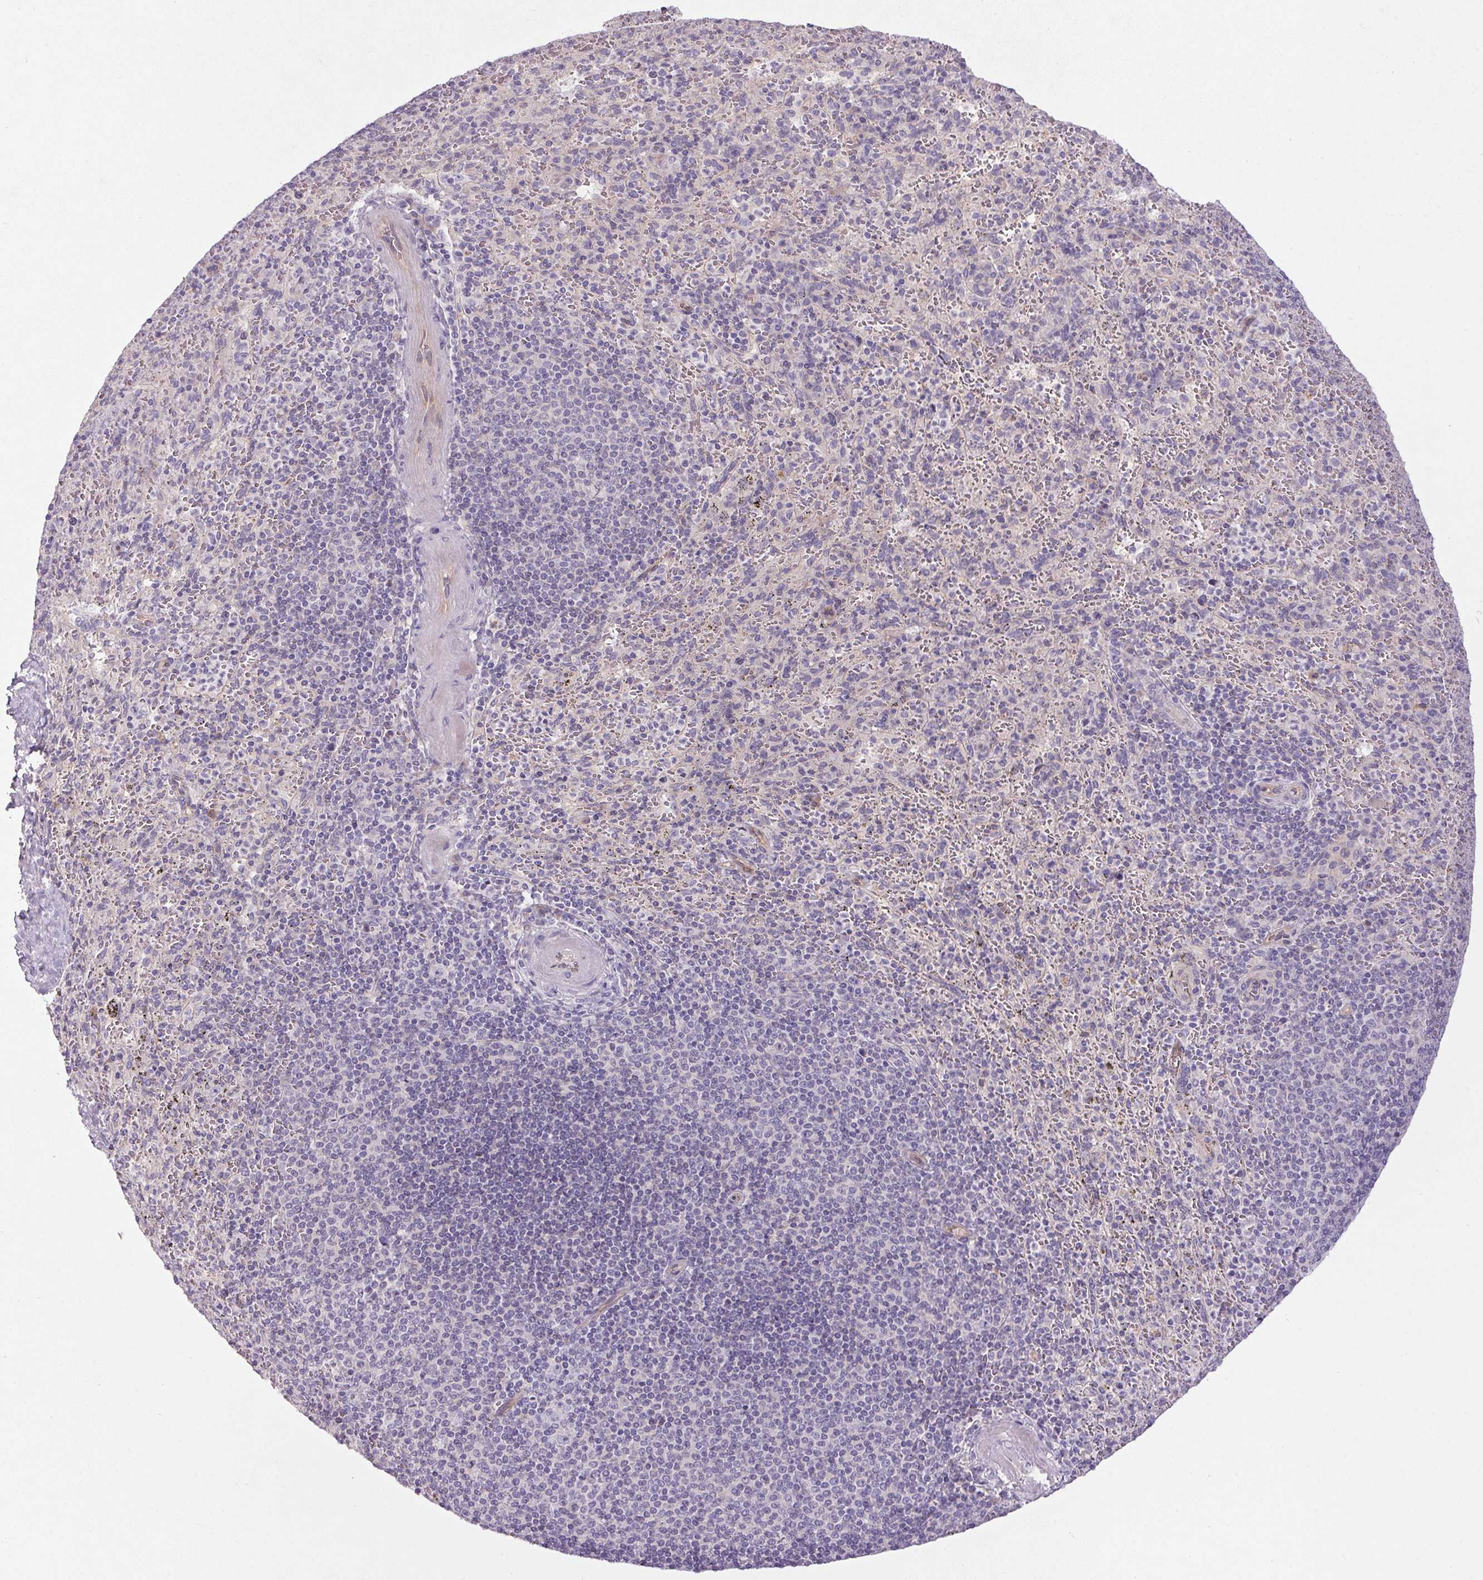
{"staining": {"intensity": "negative", "quantity": "none", "location": "none"}, "tissue": "spleen", "cell_type": "Cells in red pulp", "image_type": "normal", "snomed": [{"axis": "morphology", "description": "Normal tissue, NOS"}, {"axis": "topography", "description": "Spleen"}], "caption": "The photomicrograph shows no staining of cells in red pulp in normal spleen. (DAB (3,3'-diaminobenzidine) immunohistochemistry with hematoxylin counter stain).", "gene": "APOC4", "patient": {"sex": "male", "age": 57}}